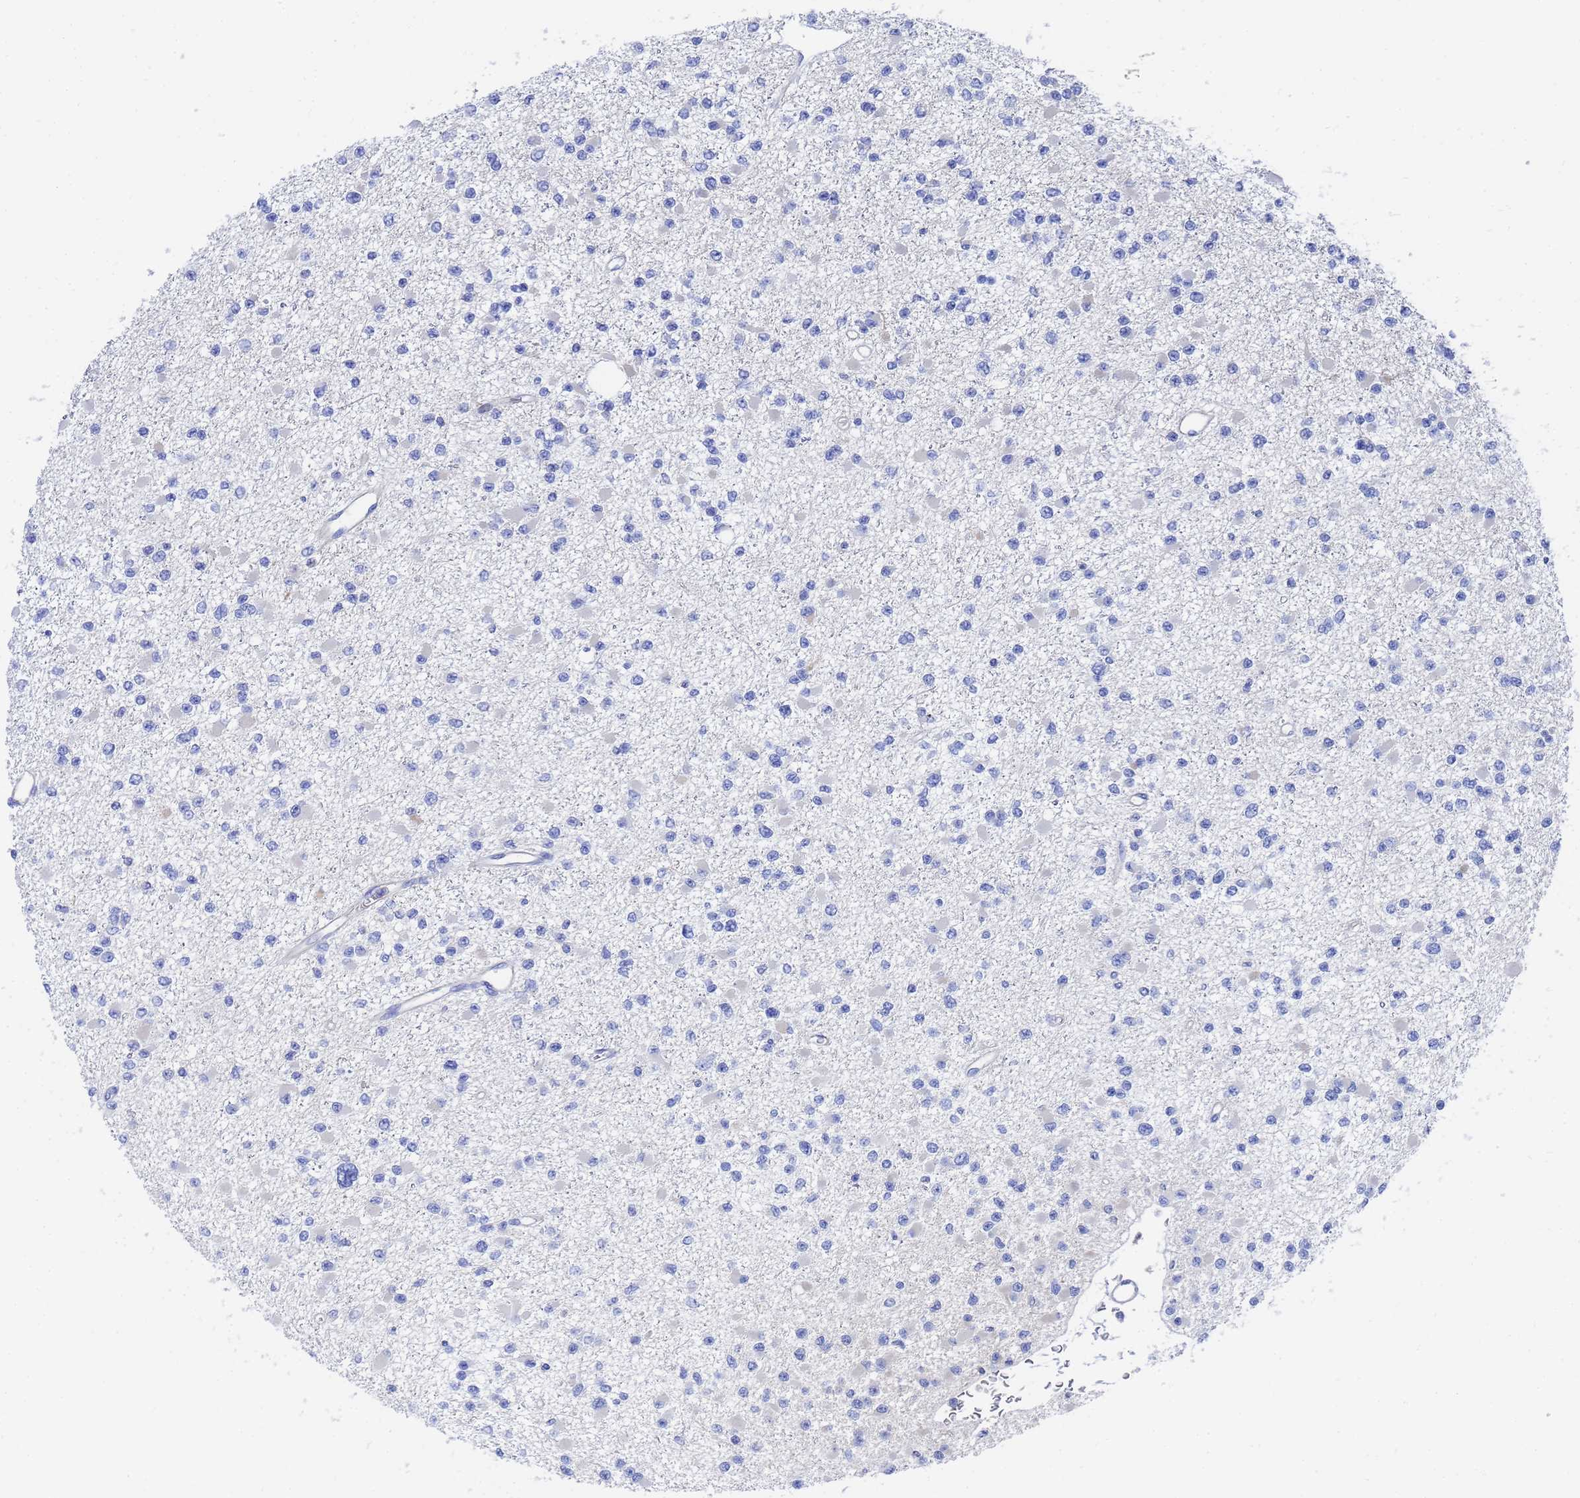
{"staining": {"intensity": "negative", "quantity": "none", "location": "none"}, "tissue": "glioma", "cell_type": "Tumor cells", "image_type": "cancer", "snomed": [{"axis": "morphology", "description": "Glioma, malignant, Low grade"}, {"axis": "topography", "description": "Brain"}], "caption": "Immunohistochemistry (IHC) histopathology image of neoplastic tissue: malignant low-grade glioma stained with DAB exhibits no significant protein positivity in tumor cells.", "gene": "GCHFR", "patient": {"sex": "female", "age": 22}}